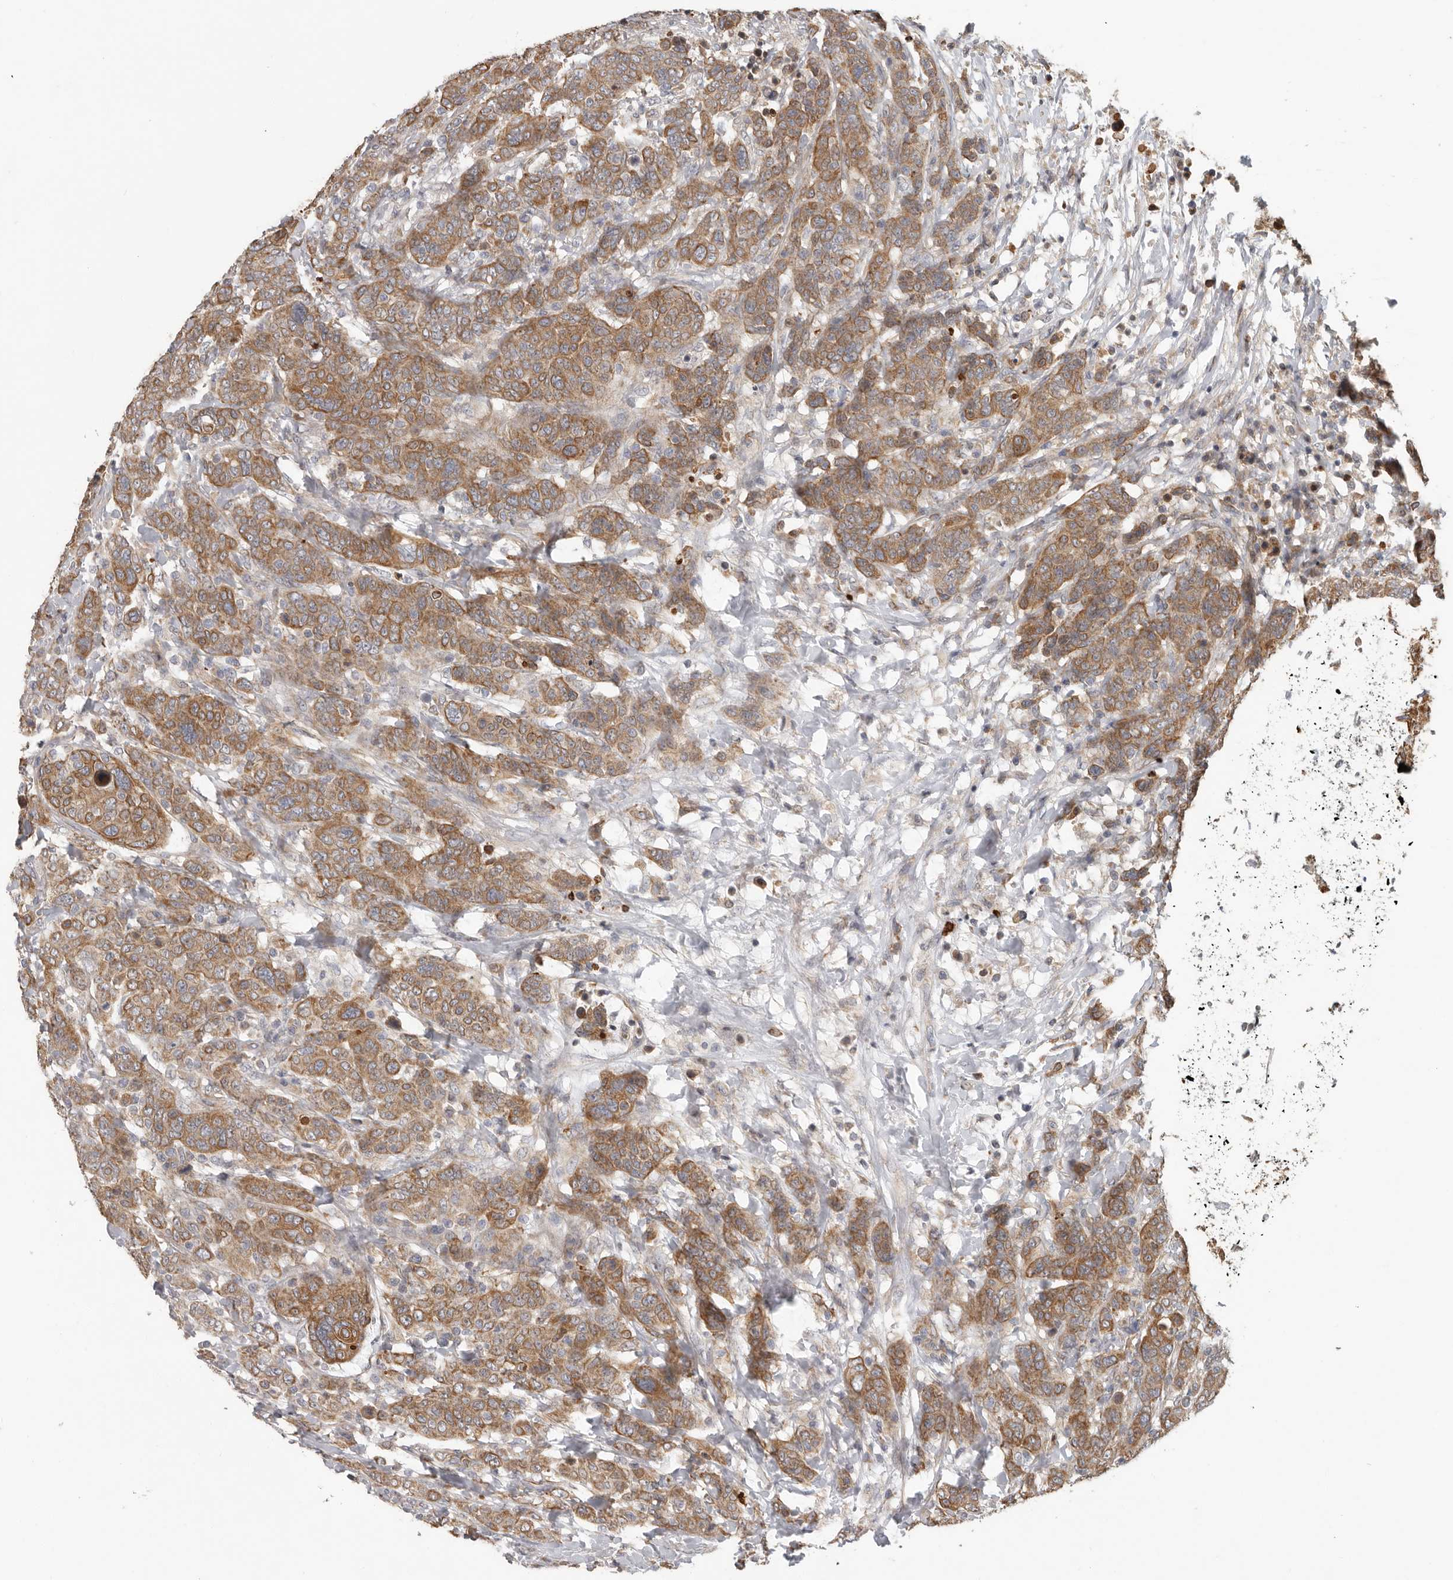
{"staining": {"intensity": "moderate", "quantity": ">75%", "location": "cytoplasmic/membranous"}, "tissue": "breast cancer", "cell_type": "Tumor cells", "image_type": "cancer", "snomed": [{"axis": "morphology", "description": "Duct carcinoma"}, {"axis": "topography", "description": "Breast"}], "caption": "An IHC micrograph of neoplastic tissue is shown. Protein staining in brown highlights moderate cytoplasmic/membranous positivity in invasive ductal carcinoma (breast) within tumor cells.", "gene": "UNK", "patient": {"sex": "female", "age": 37}}